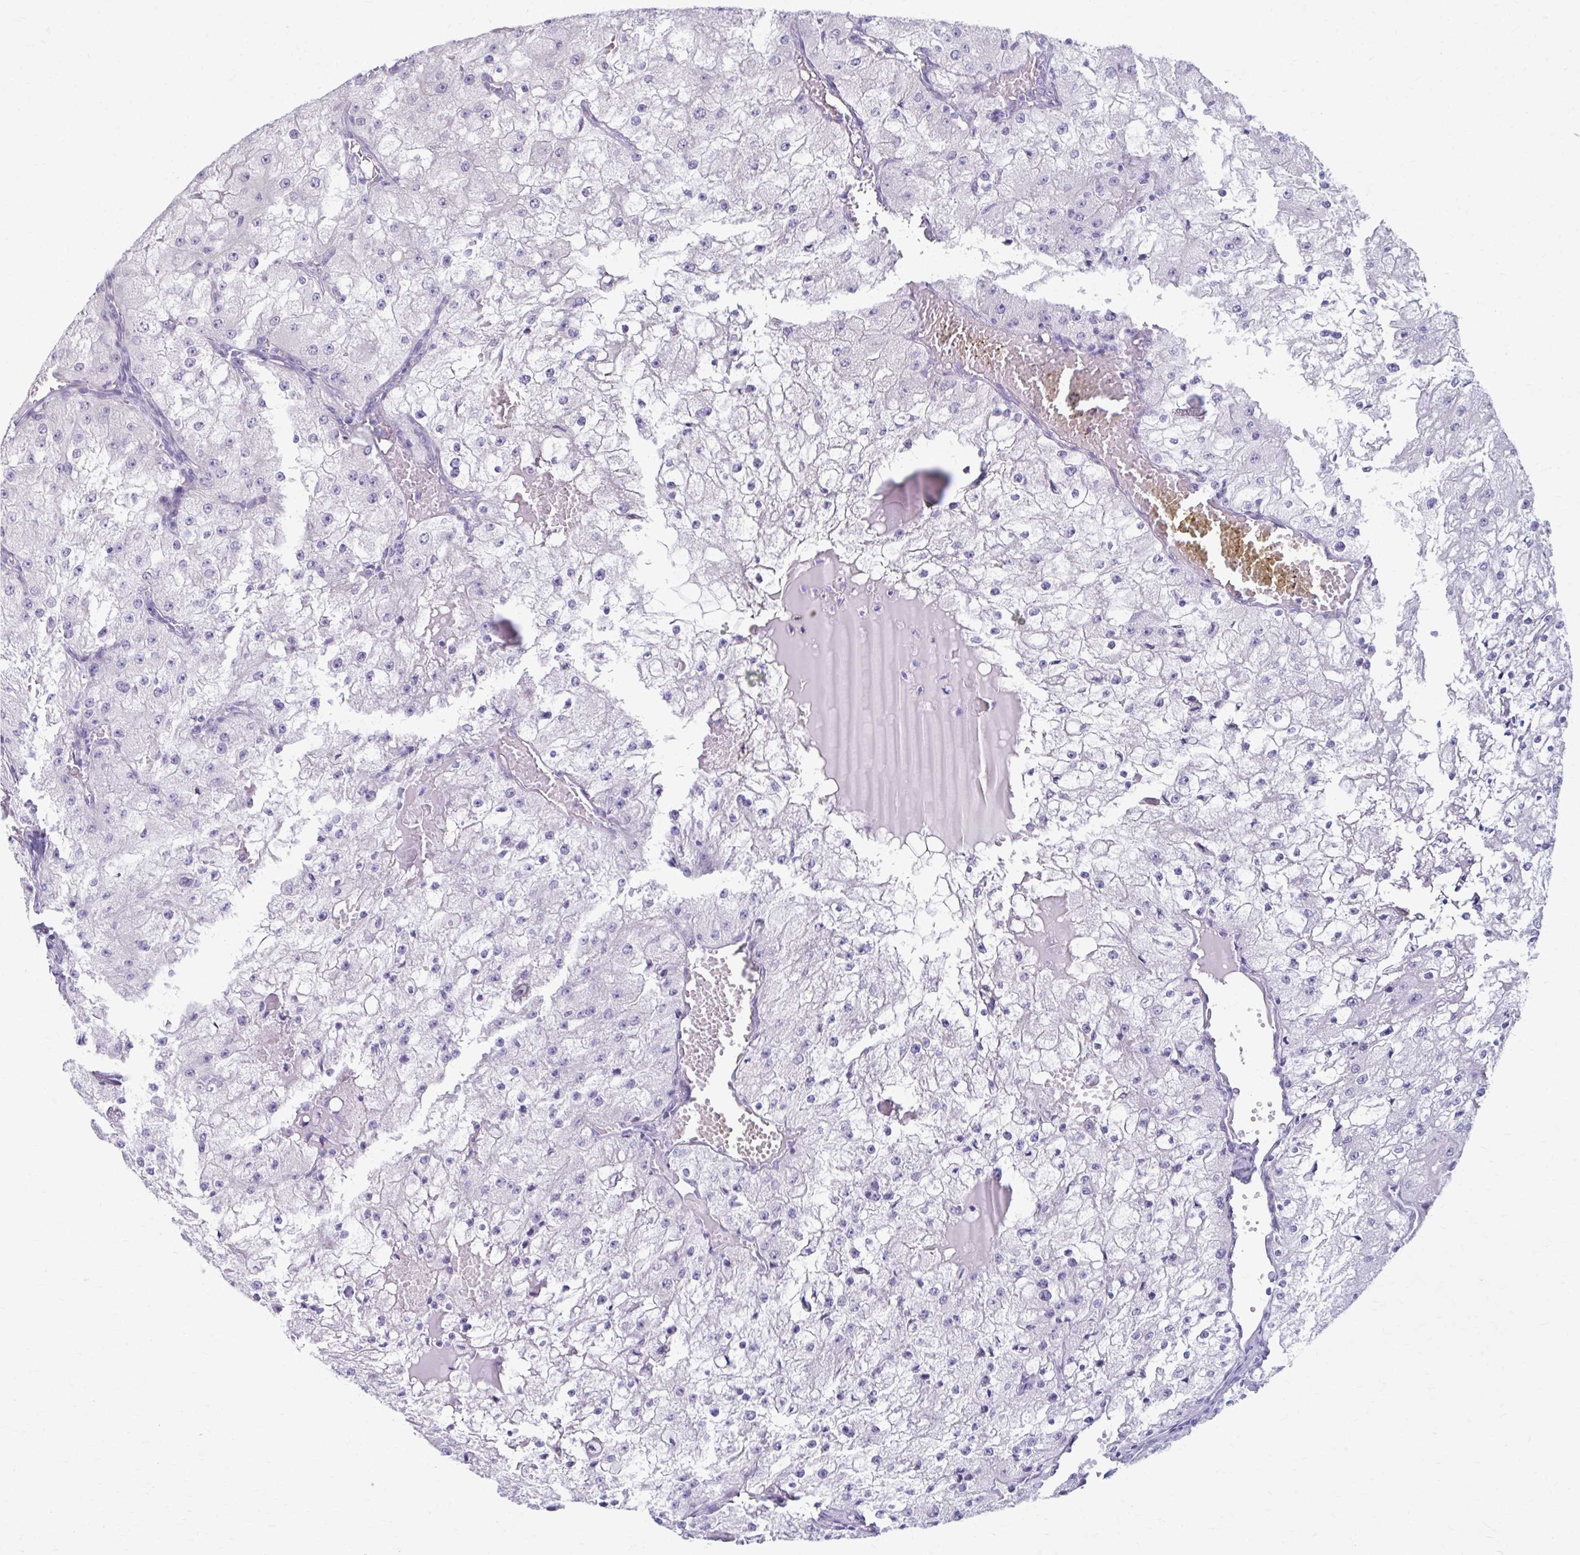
{"staining": {"intensity": "negative", "quantity": "none", "location": "none"}, "tissue": "renal cancer", "cell_type": "Tumor cells", "image_type": "cancer", "snomed": [{"axis": "morphology", "description": "Adenocarcinoma, NOS"}, {"axis": "topography", "description": "Kidney"}], "caption": "This is a image of immunohistochemistry (IHC) staining of renal cancer (adenocarcinoma), which shows no positivity in tumor cells. (DAB immunohistochemistry (IHC), high magnification).", "gene": "CCDC105", "patient": {"sex": "female", "age": 74}}